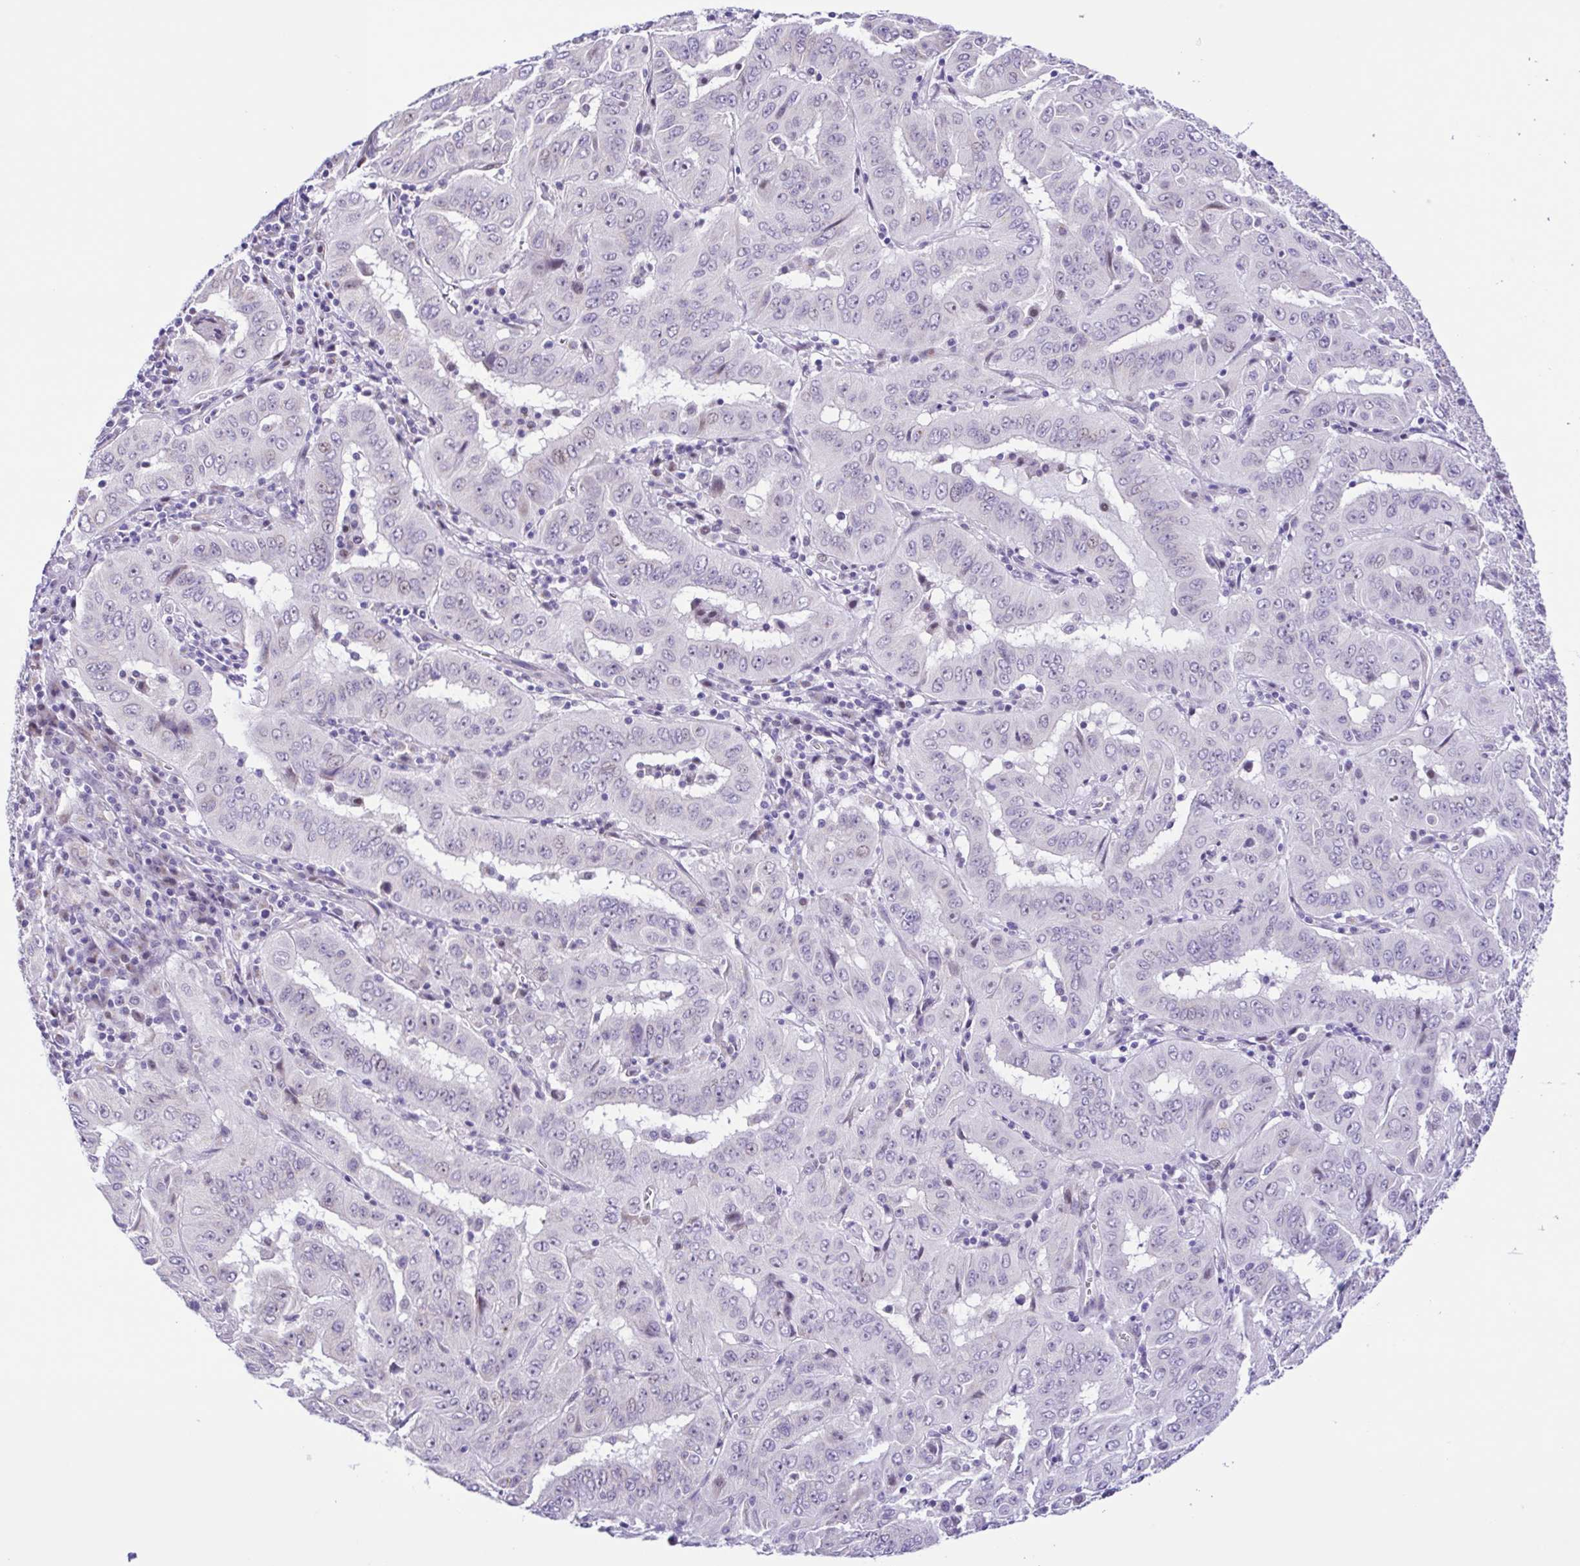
{"staining": {"intensity": "negative", "quantity": "none", "location": "none"}, "tissue": "pancreatic cancer", "cell_type": "Tumor cells", "image_type": "cancer", "snomed": [{"axis": "morphology", "description": "Adenocarcinoma, NOS"}, {"axis": "topography", "description": "Pancreas"}], "caption": "DAB (3,3'-diaminobenzidine) immunohistochemical staining of human adenocarcinoma (pancreatic) exhibits no significant staining in tumor cells.", "gene": "TGM3", "patient": {"sex": "male", "age": 63}}